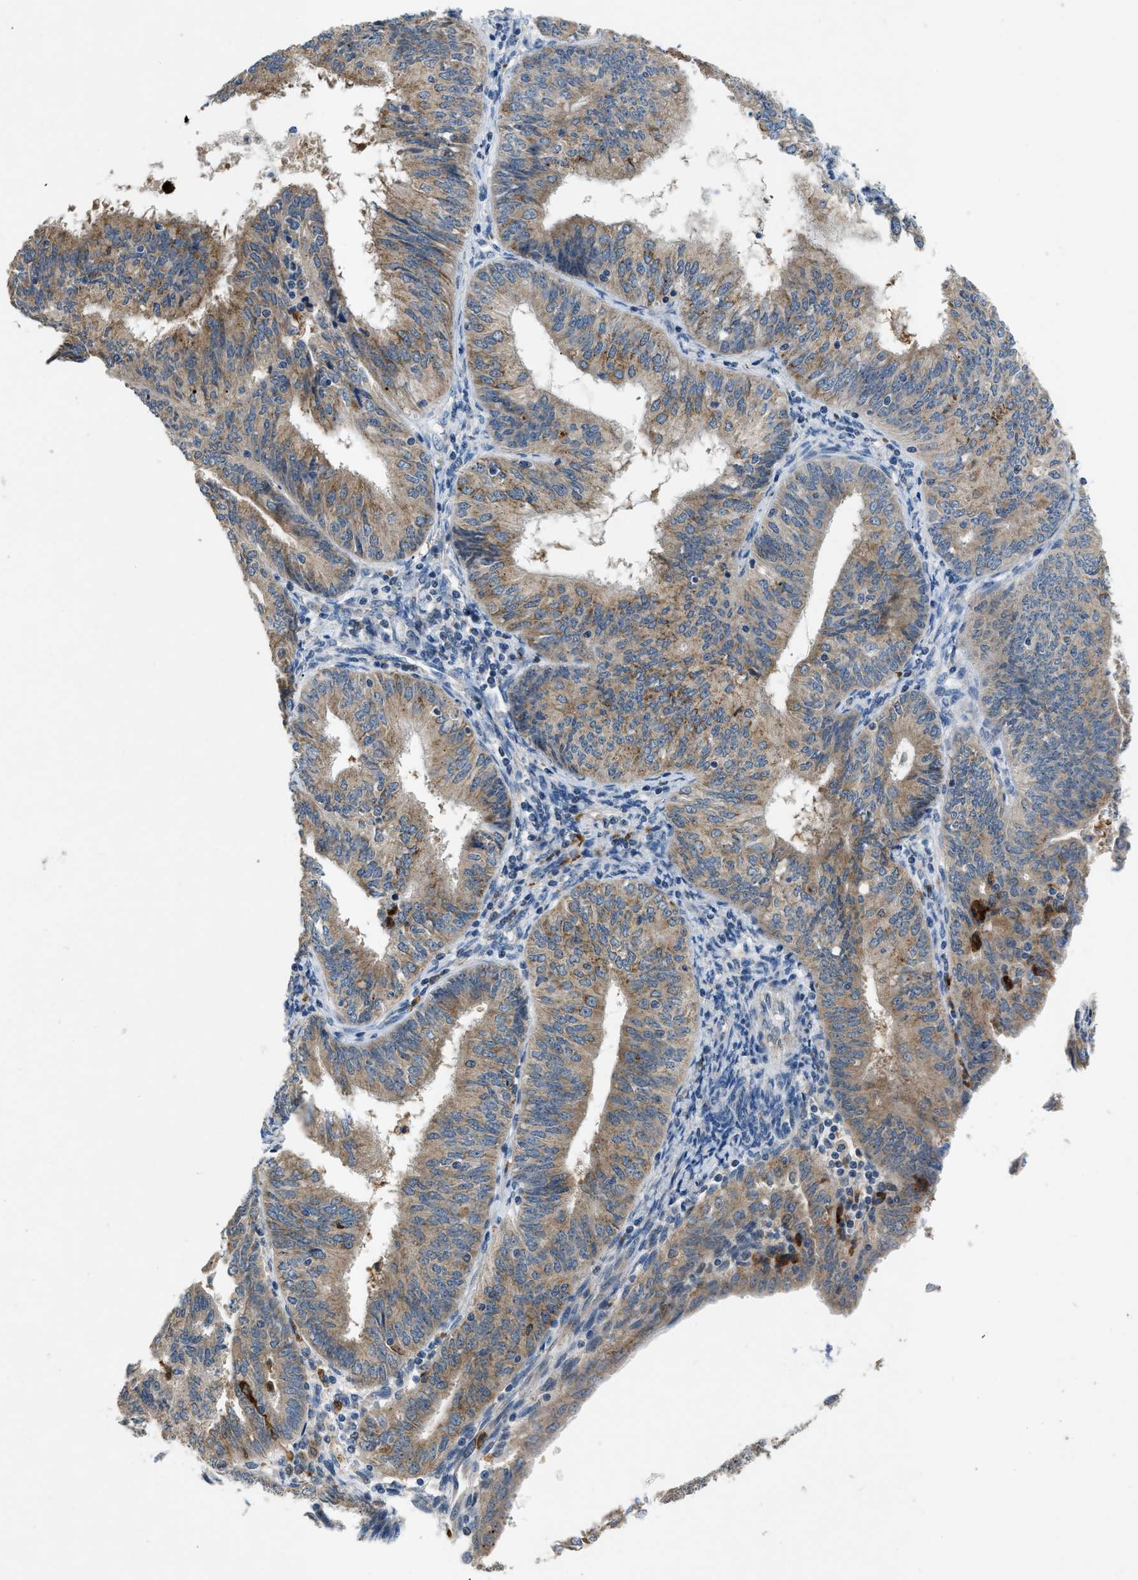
{"staining": {"intensity": "moderate", "quantity": ">75%", "location": "cytoplasmic/membranous"}, "tissue": "endometrial cancer", "cell_type": "Tumor cells", "image_type": "cancer", "snomed": [{"axis": "morphology", "description": "Adenocarcinoma, NOS"}, {"axis": "topography", "description": "Endometrium"}], "caption": "Protein analysis of endometrial cancer tissue displays moderate cytoplasmic/membranous expression in about >75% of tumor cells. Ihc stains the protein in brown and the nuclei are stained blue.", "gene": "TOMM34", "patient": {"sex": "female", "age": 58}}